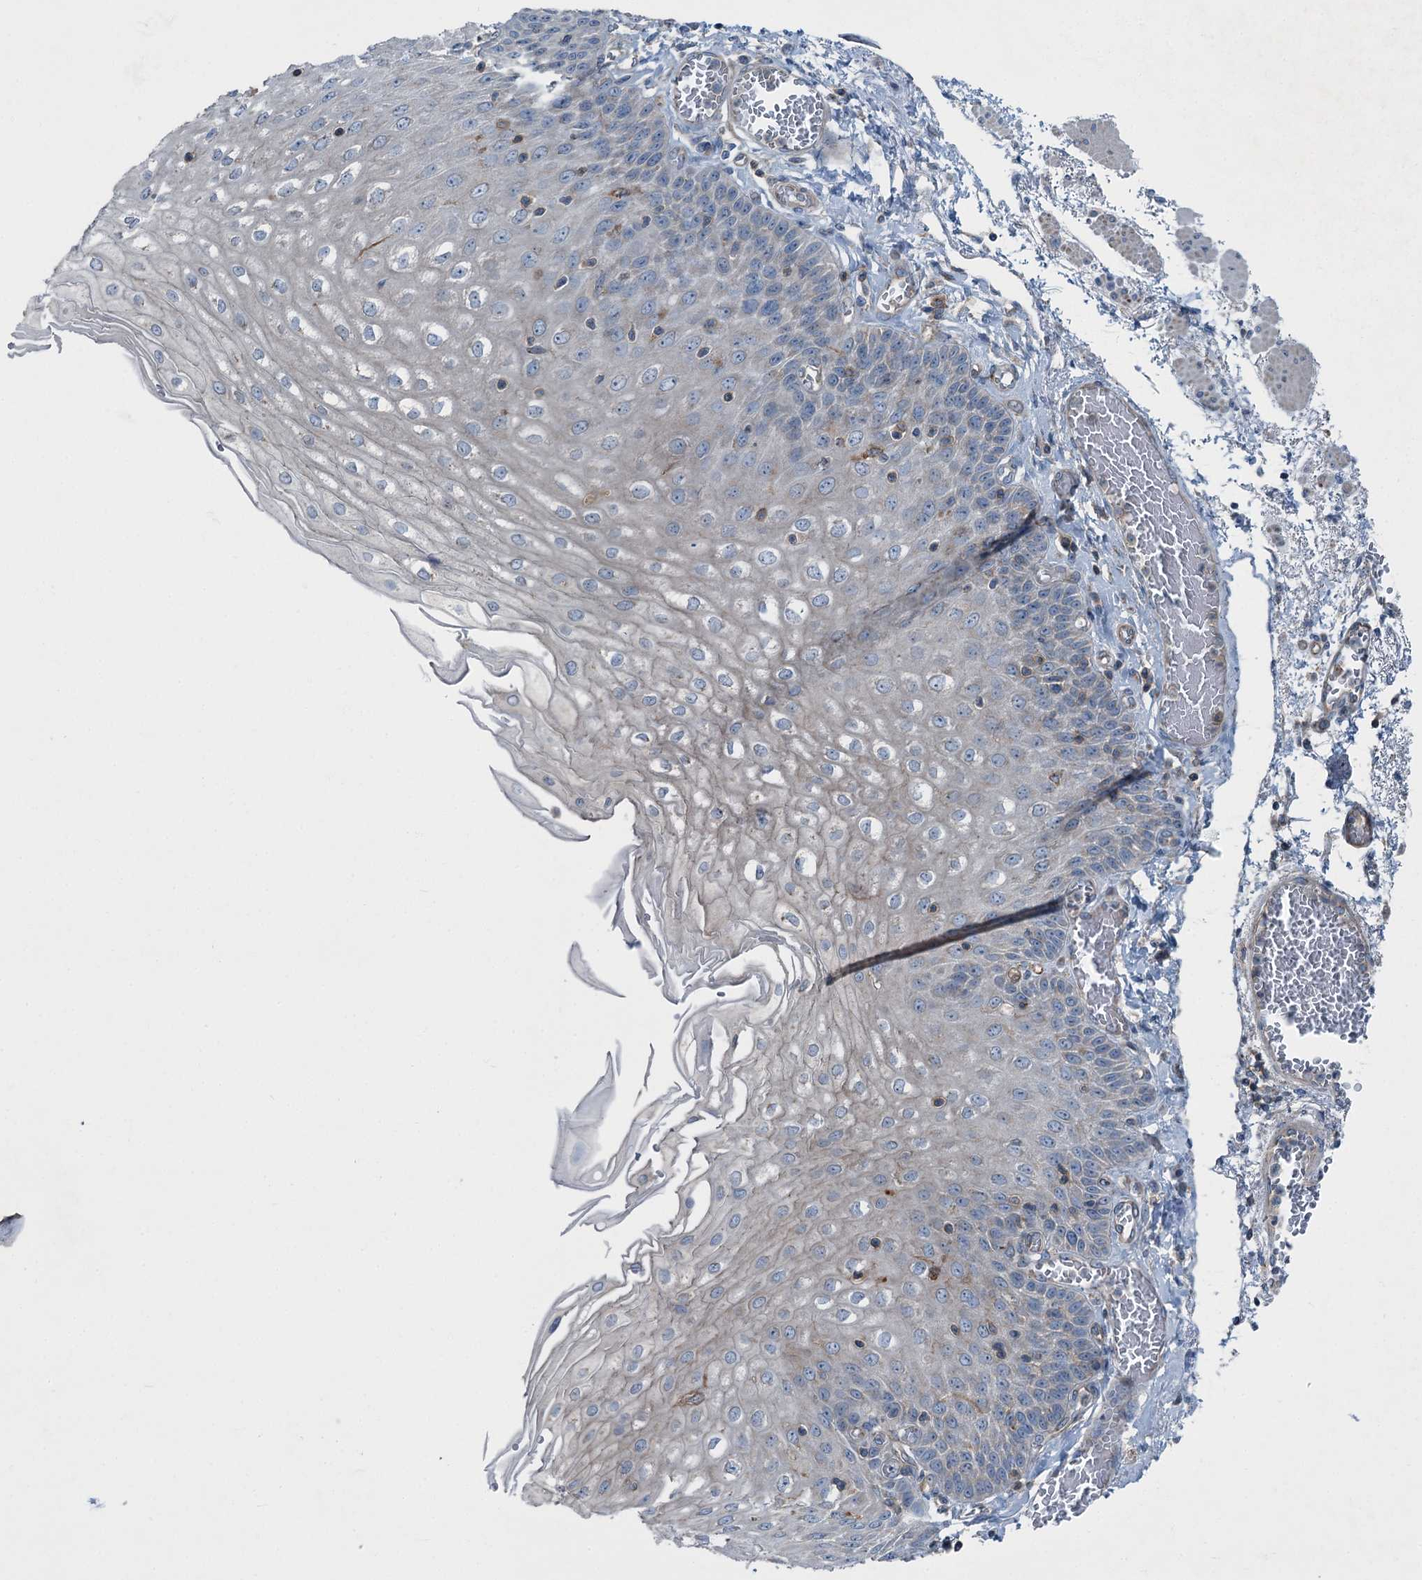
{"staining": {"intensity": "weak", "quantity": "<25%", "location": "cytoplasmic/membranous"}, "tissue": "esophagus", "cell_type": "Squamous epithelial cells", "image_type": "normal", "snomed": [{"axis": "morphology", "description": "Normal tissue, NOS"}, {"axis": "topography", "description": "Esophagus"}], "caption": "Immunohistochemistry (IHC) of unremarkable human esophagus exhibits no expression in squamous epithelial cells. (DAB IHC with hematoxylin counter stain).", "gene": "AXL", "patient": {"sex": "male", "age": 81}}